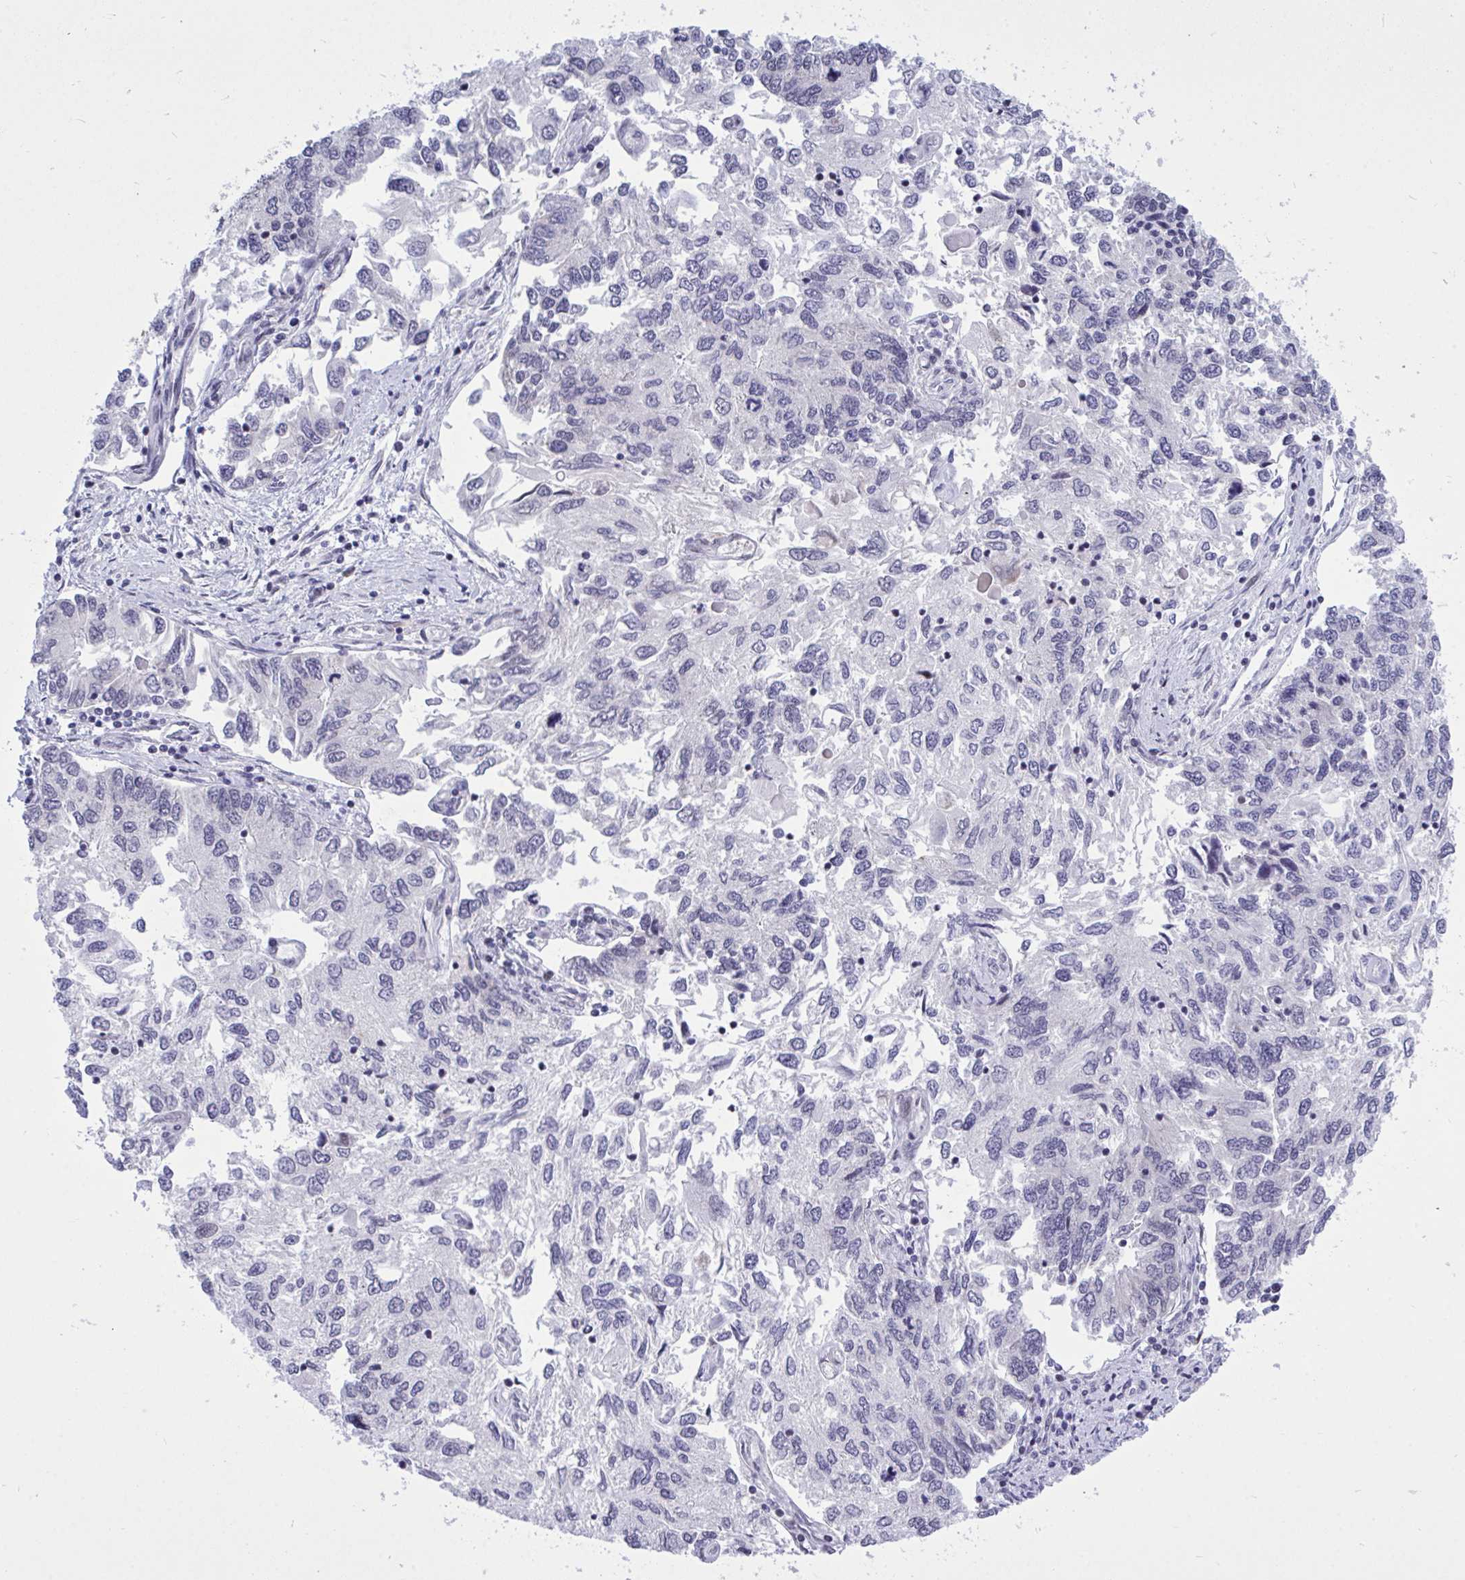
{"staining": {"intensity": "moderate", "quantity": "<25%", "location": "nuclear"}, "tissue": "endometrial cancer", "cell_type": "Tumor cells", "image_type": "cancer", "snomed": [{"axis": "morphology", "description": "Carcinoma, NOS"}, {"axis": "topography", "description": "Uterus"}], "caption": "Endometrial cancer tissue displays moderate nuclear expression in approximately <25% of tumor cells", "gene": "C1QL2", "patient": {"sex": "female", "age": 76}}